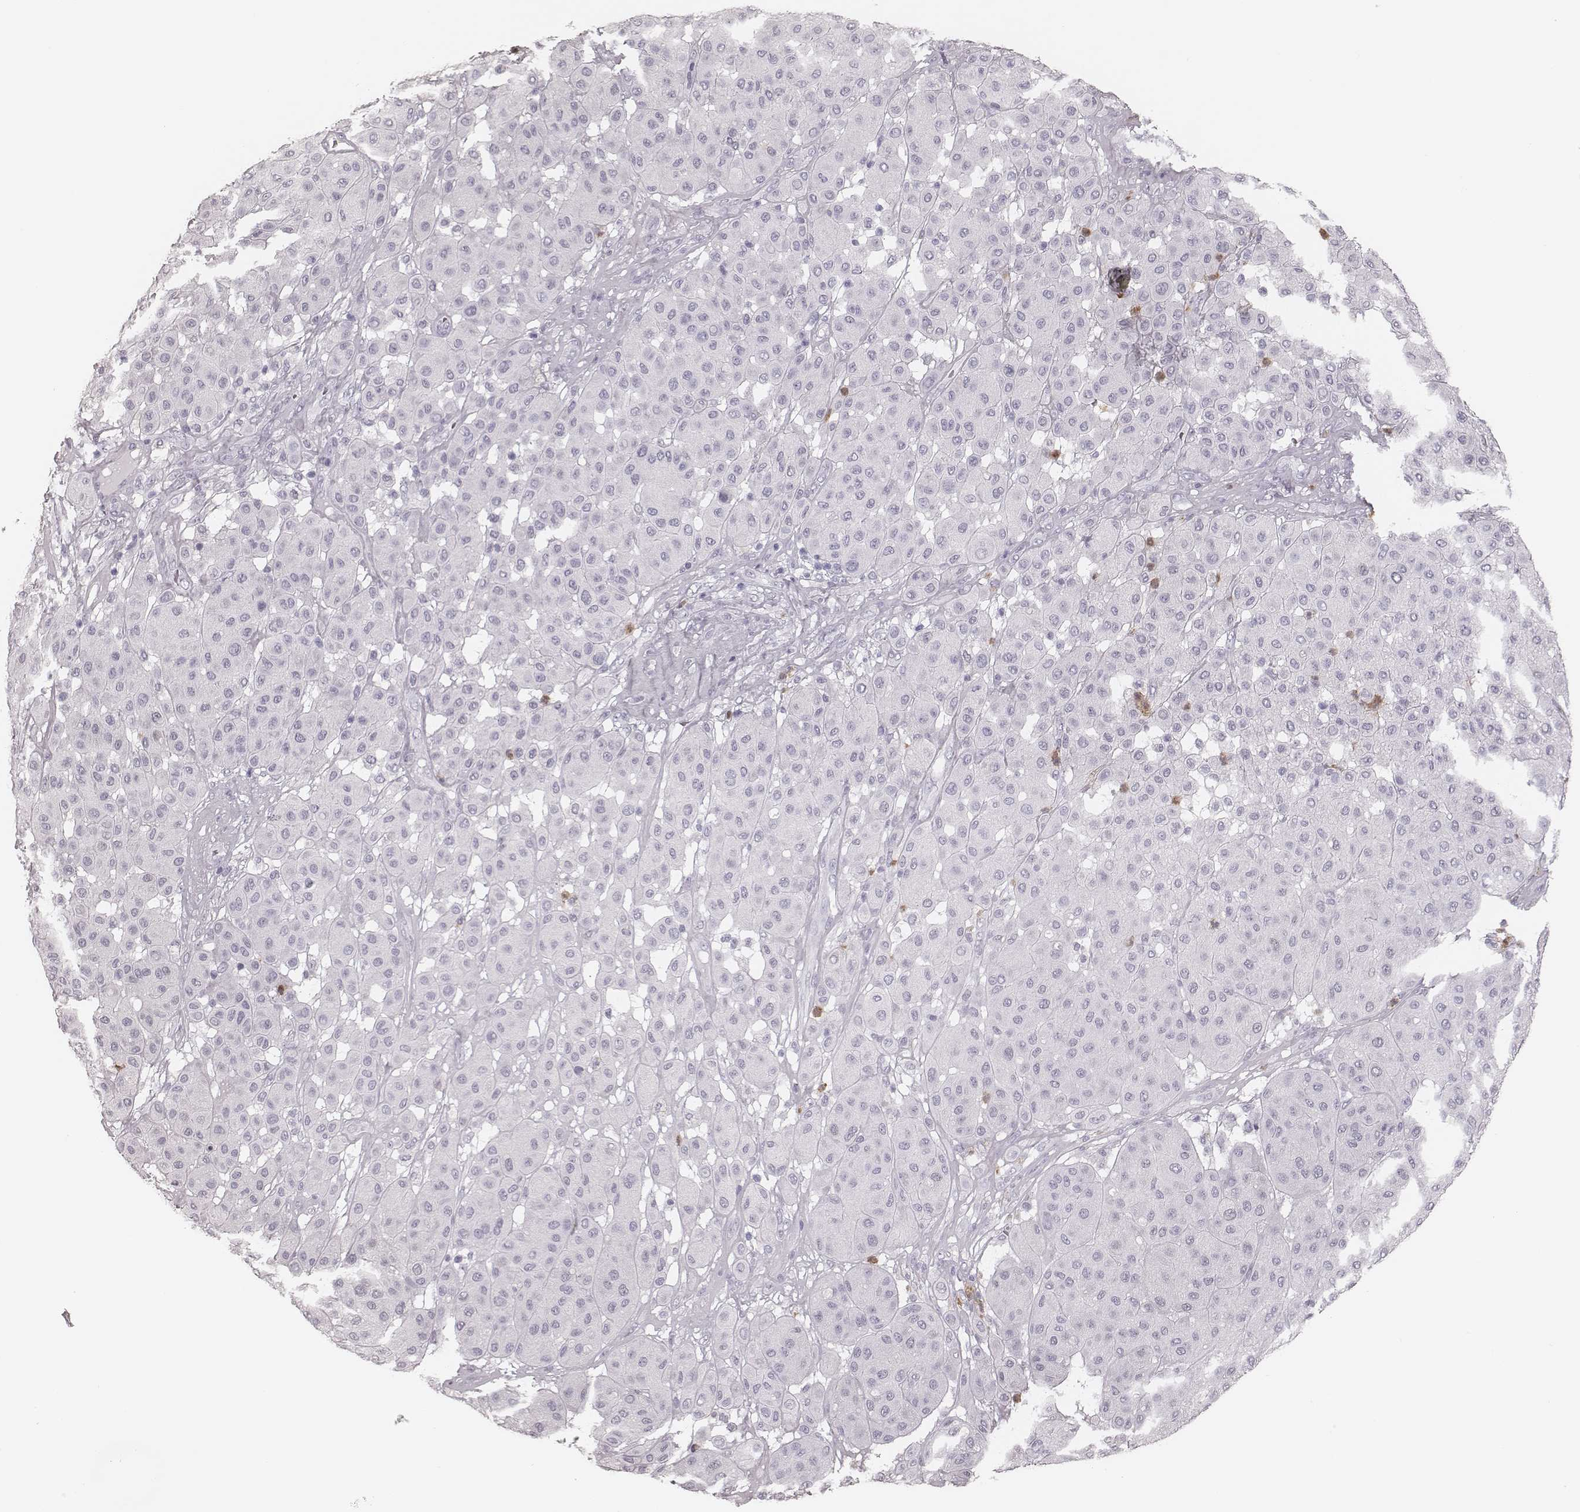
{"staining": {"intensity": "negative", "quantity": "none", "location": "none"}, "tissue": "melanoma", "cell_type": "Tumor cells", "image_type": "cancer", "snomed": [{"axis": "morphology", "description": "Malignant melanoma, Metastatic site"}, {"axis": "topography", "description": "Smooth muscle"}], "caption": "Immunohistochemistry (IHC) of human malignant melanoma (metastatic site) exhibits no expression in tumor cells. (Stains: DAB immunohistochemistry with hematoxylin counter stain, Microscopy: brightfield microscopy at high magnification).", "gene": "ELANE", "patient": {"sex": "male", "age": 41}}